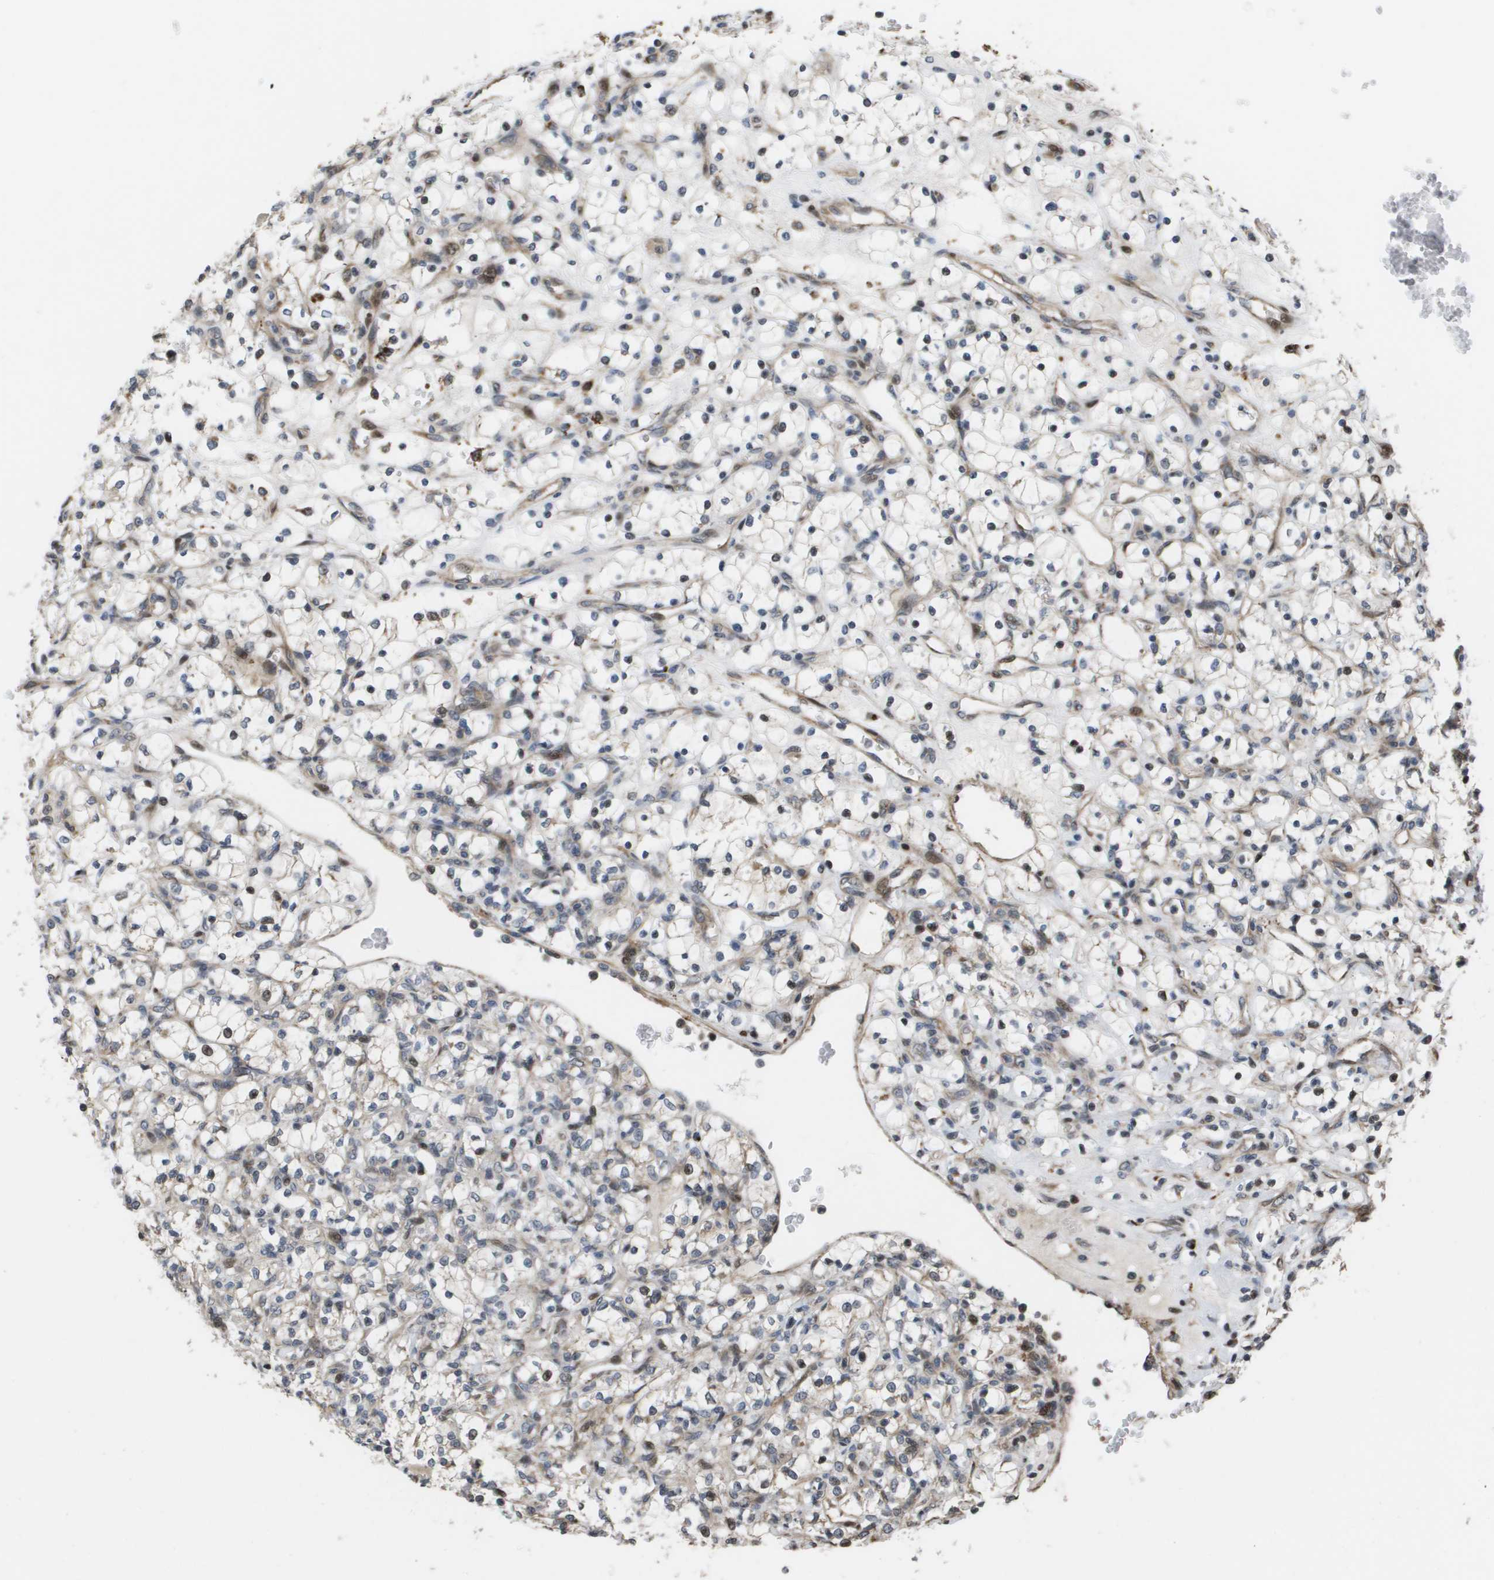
{"staining": {"intensity": "weak", "quantity": "<25%", "location": "nuclear"}, "tissue": "renal cancer", "cell_type": "Tumor cells", "image_type": "cancer", "snomed": [{"axis": "morphology", "description": "Adenocarcinoma, NOS"}, {"axis": "topography", "description": "Kidney"}], "caption": "The immunohistochemistry (IHC) photomicrograph has no significant staining in tumor cells of renal cancer (adenocarcinoma) tissue.", "gene": "AXIN2", "patient": {"sex": "female", "age": 69}}